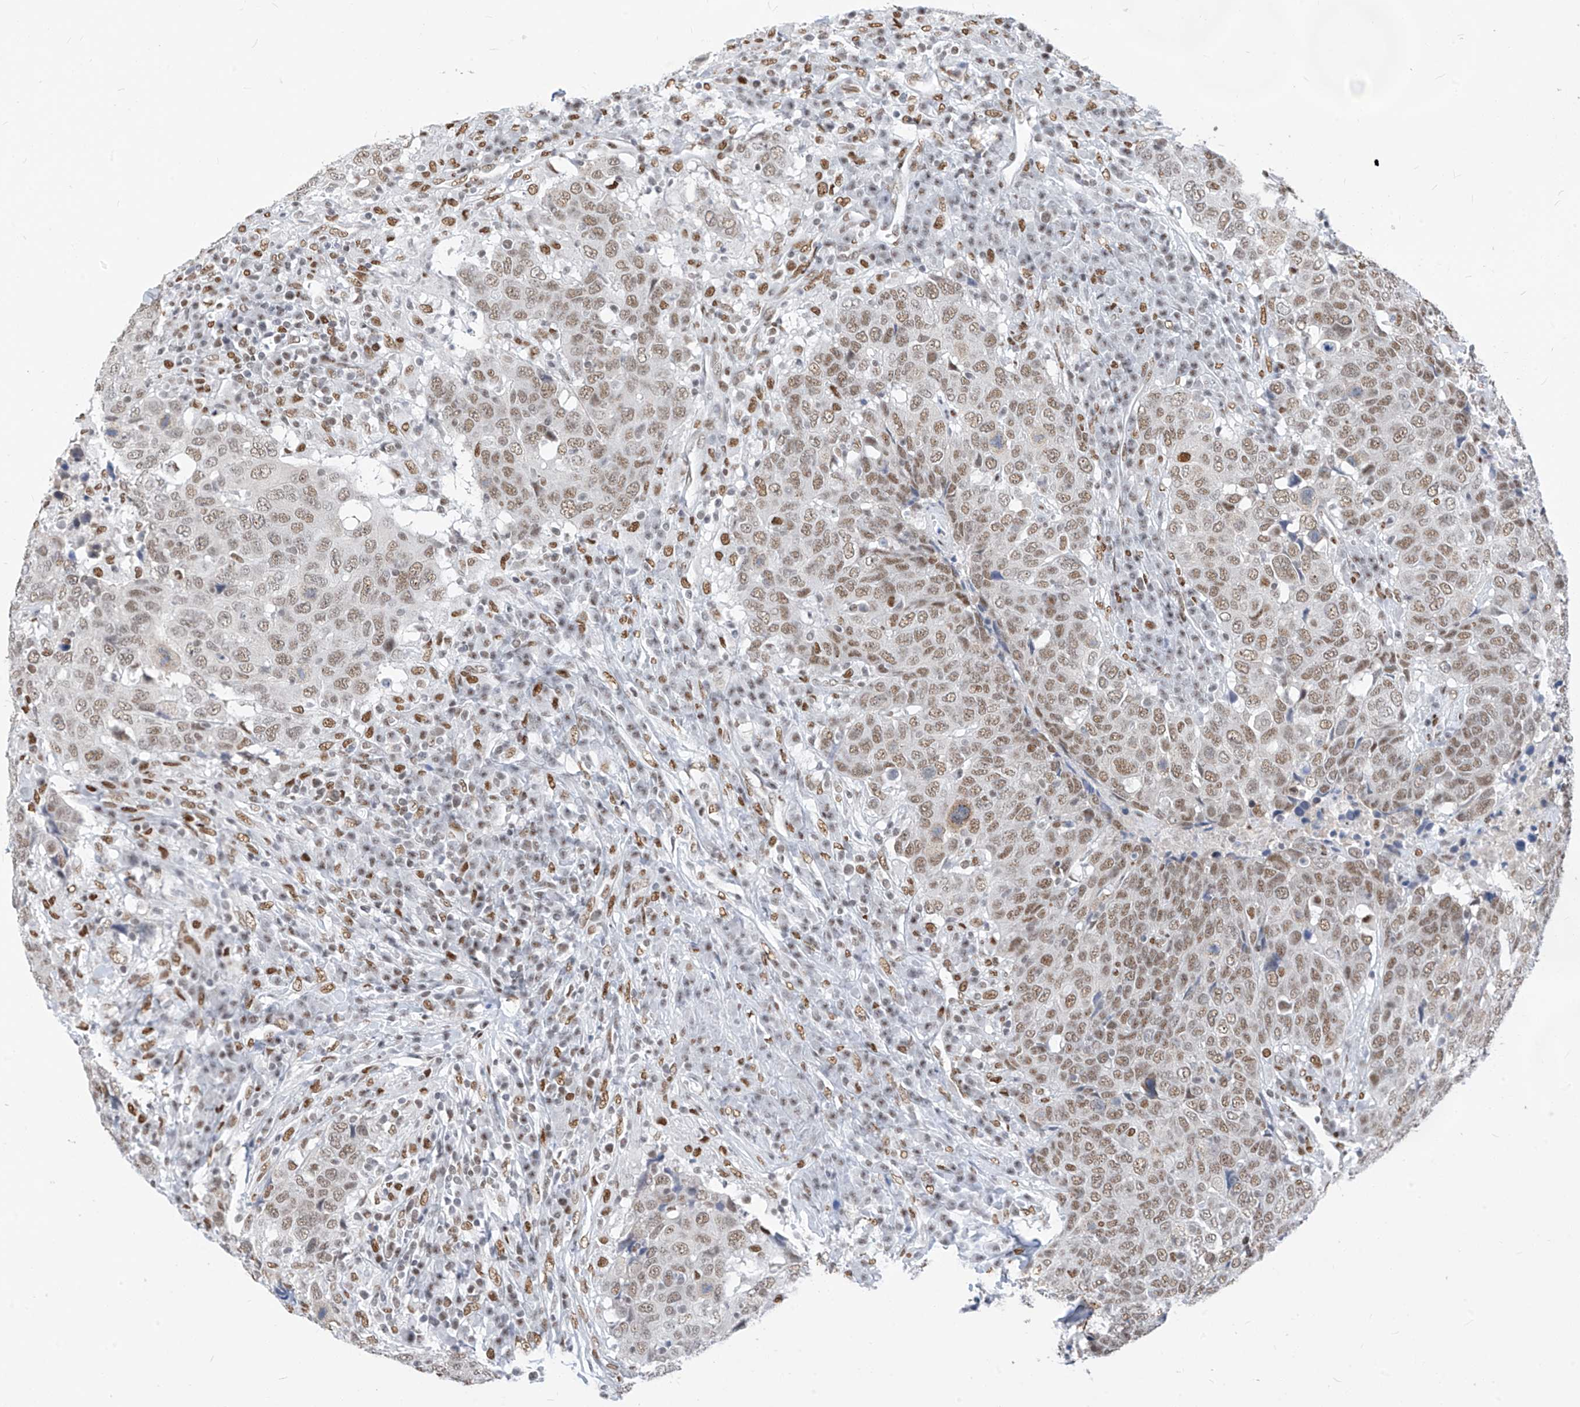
{"staining": {"intensity": "weak", "quantity": ">75%", "location": "nuclear"}, "tissue": "head and neck cancer", "cell_type": "Tumor cells", "image_type": "cancer", "snomed": [{"axis": "morphology", "description": "Squamous cell carcinoma, NOS"}, {"axis": "topography", "description": "Head-Neck"}], "caption": "Human head and neck cancer stained for a protein (brown) exhibits weak nuclear positive staining in about >75% of tumor cells.", "gene": "KHSRP", "patient": {"sex": "male", "age": 66}}